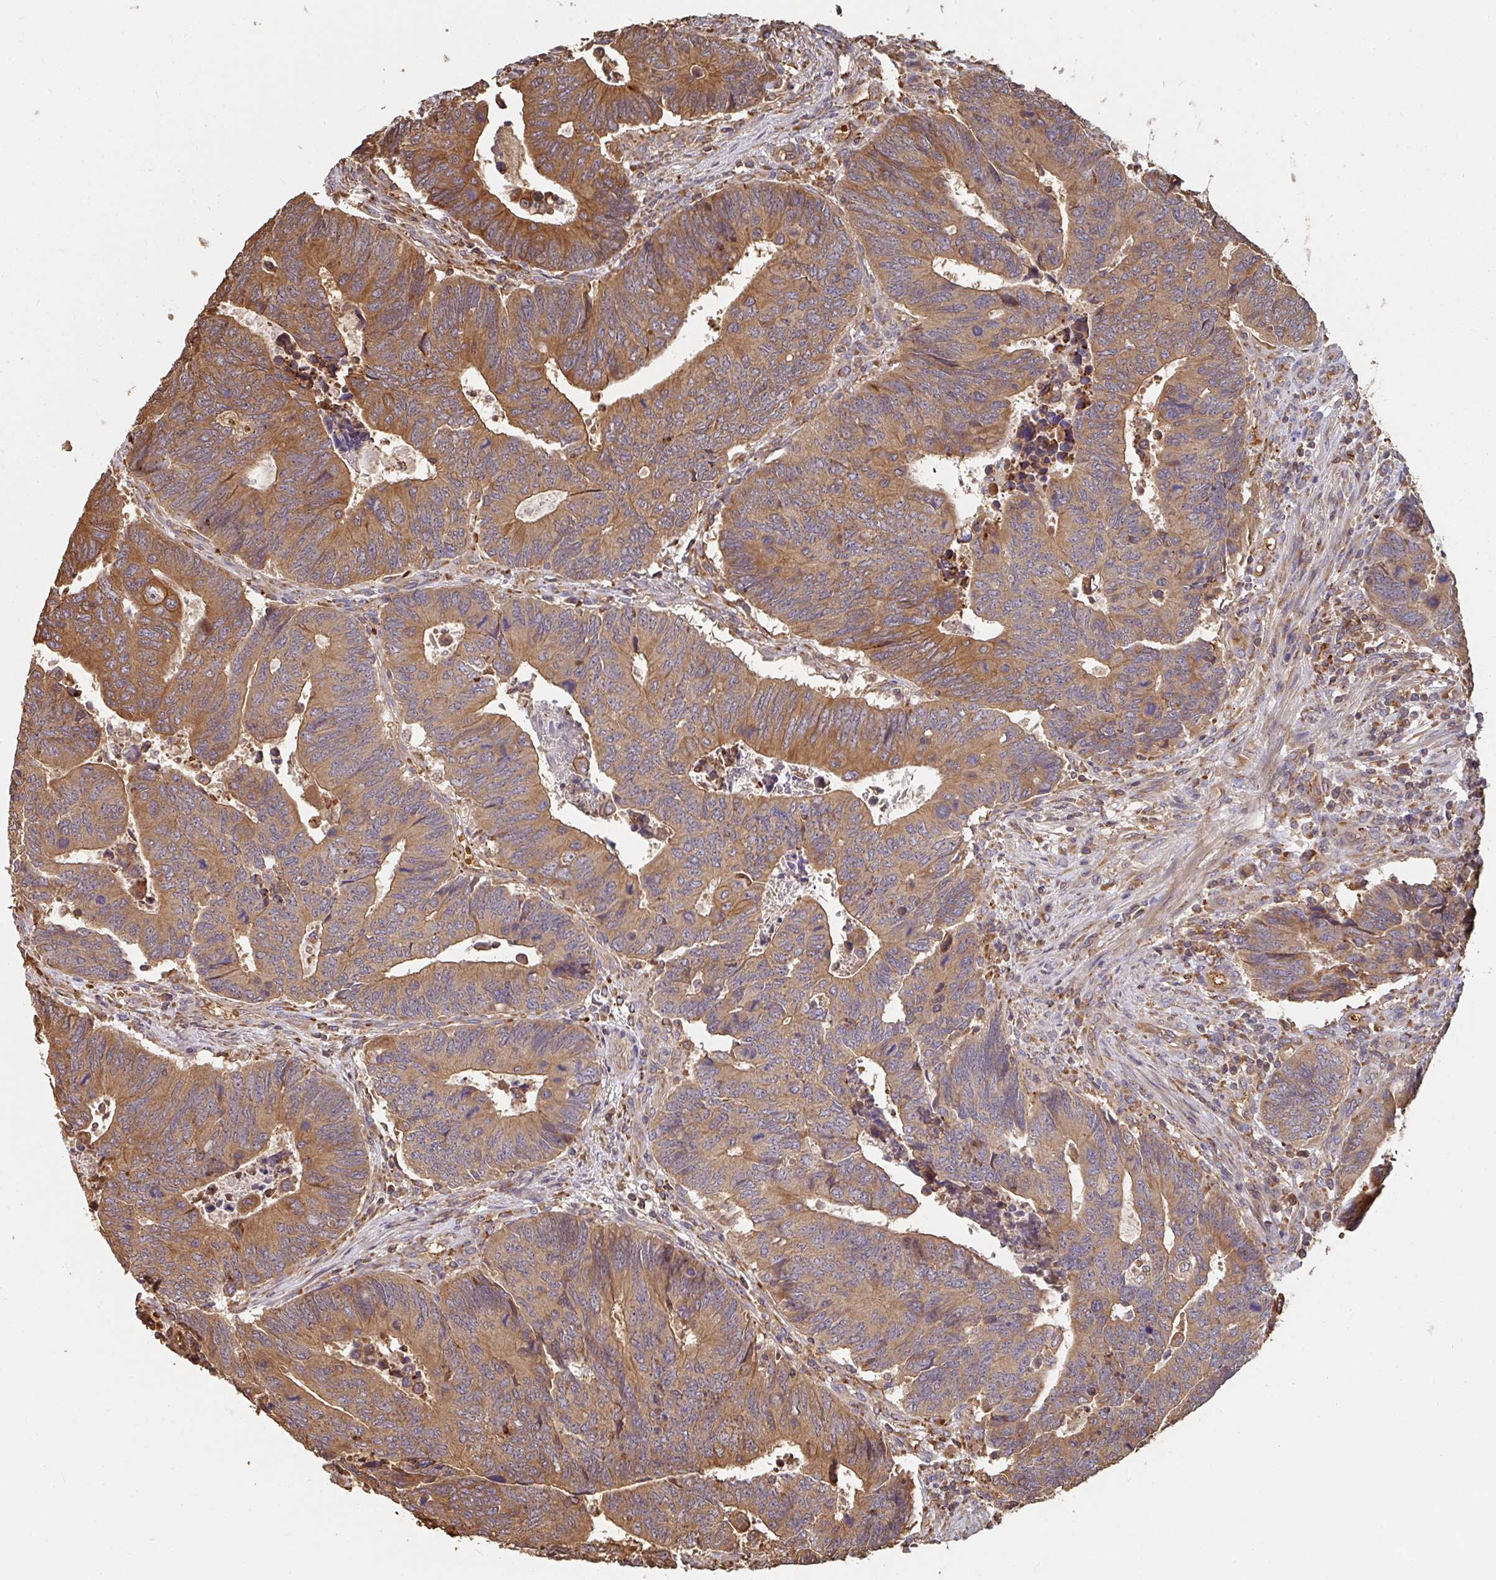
{"staining": {"intensity": "moderate", "quantity": ">75%", "location": "cytoplasmic/membranous"}, "tissue": "colorectal cancer", "cell_type": "Tumor cells", "image_type": "cancer", "snomed": [{"axis": "morphology", "description": "Adenocarcinoma, NOS"}, {"axis": "topography", "description": "Colon"}], "caption": "The histopathology image shows staining of colorectal cancer, revealing moderate cytoplasmic/membranous protein staining (brown color) within tumor cells. The staining was performed using DAB, with brown indicating positive protein expression. Nuclei are stained blue with hematoxylin.", "gene": "POLG", "patient": {"sex": "male", "age": 87}}